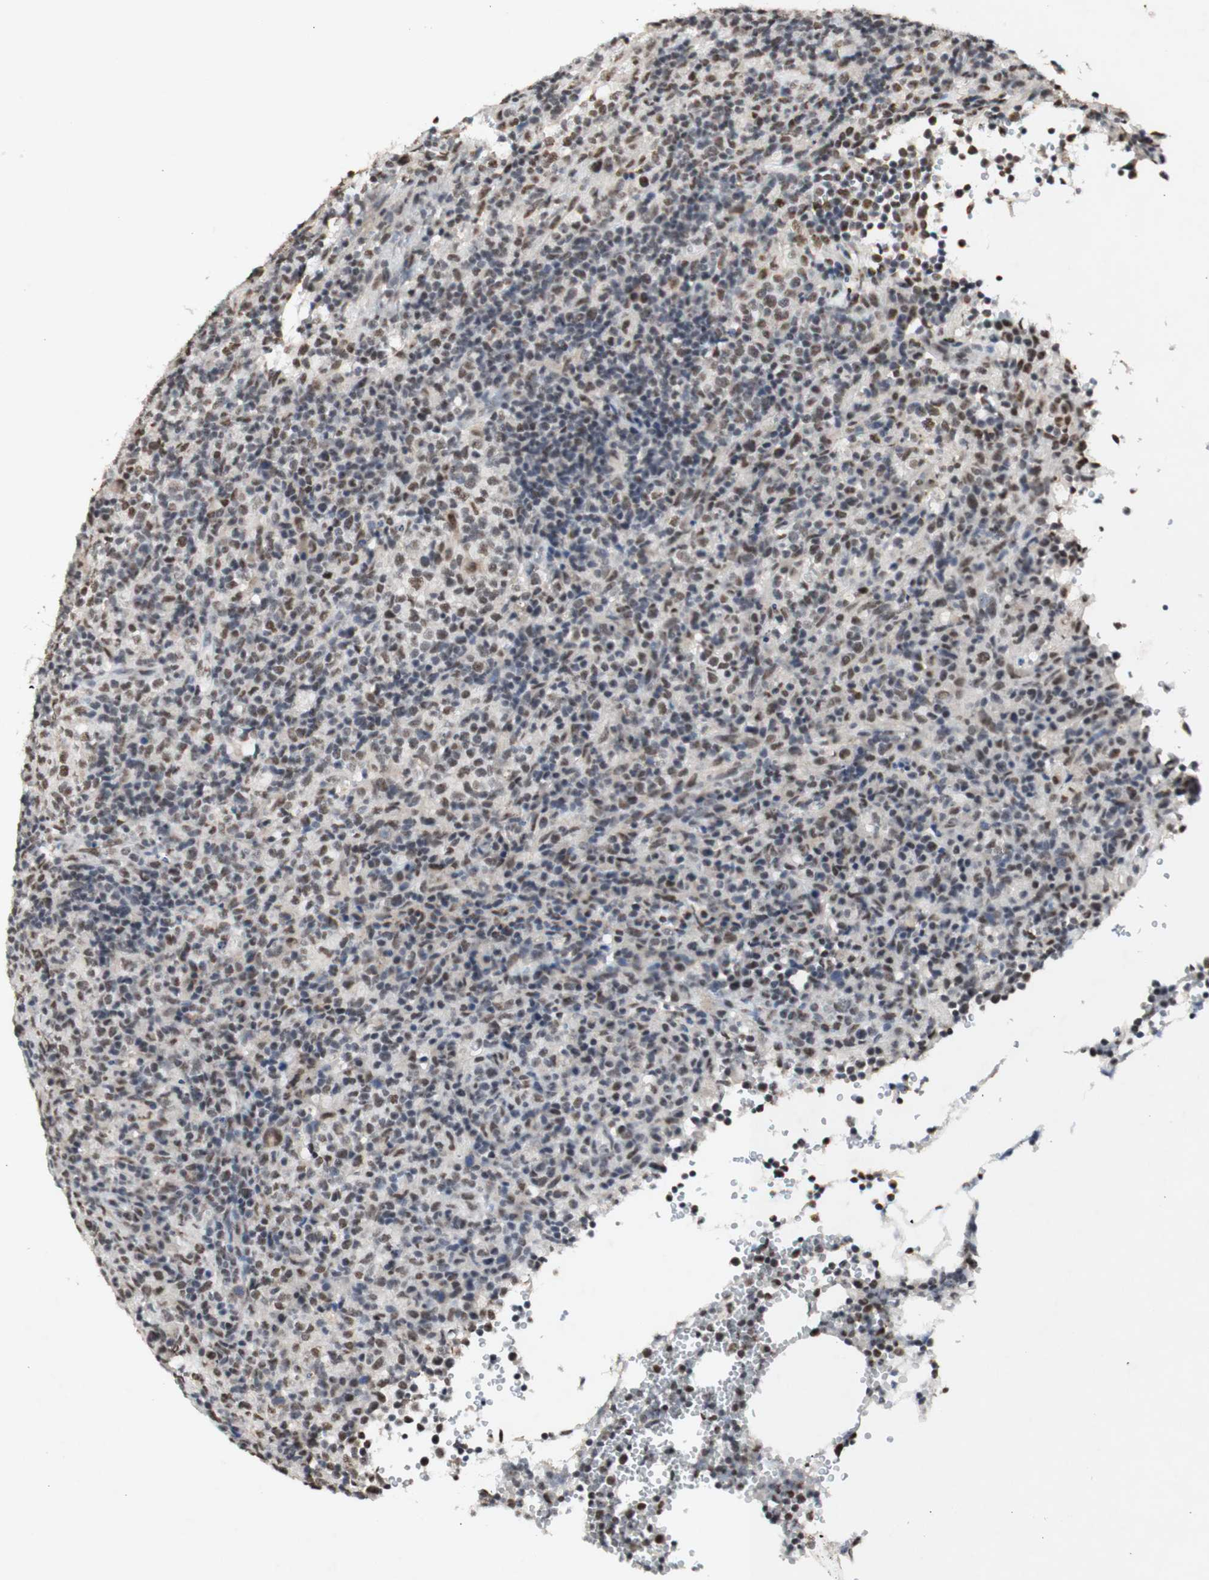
{"staining": {"intensity": "moderate", "quantity": ">75%", "location": "nuclear"}, "tissue": "lymphoma", "cell_type": "Tumor cells", "image_type": "cancer", "snomed": [{"axis": "morphology", "description": "Malignant lymphoma, non-Hodgkin's type, High grade"}, {"axis": "topography", "description": "Lymph node"}], "caption": "IHC (DAB (3,3'-diaminobenzidine)) staining of high-grade malignant lymphoma, non-Hodgkin's type displays moderate nuclear protein expression in about >75% of tumor cells. (Stains: DAB in brown, nuclei in blue, Microscopy: brightfield microscopy at high magnification).", "gene": "SNRPB", "patient": {"sex": "female", "age": 76}}